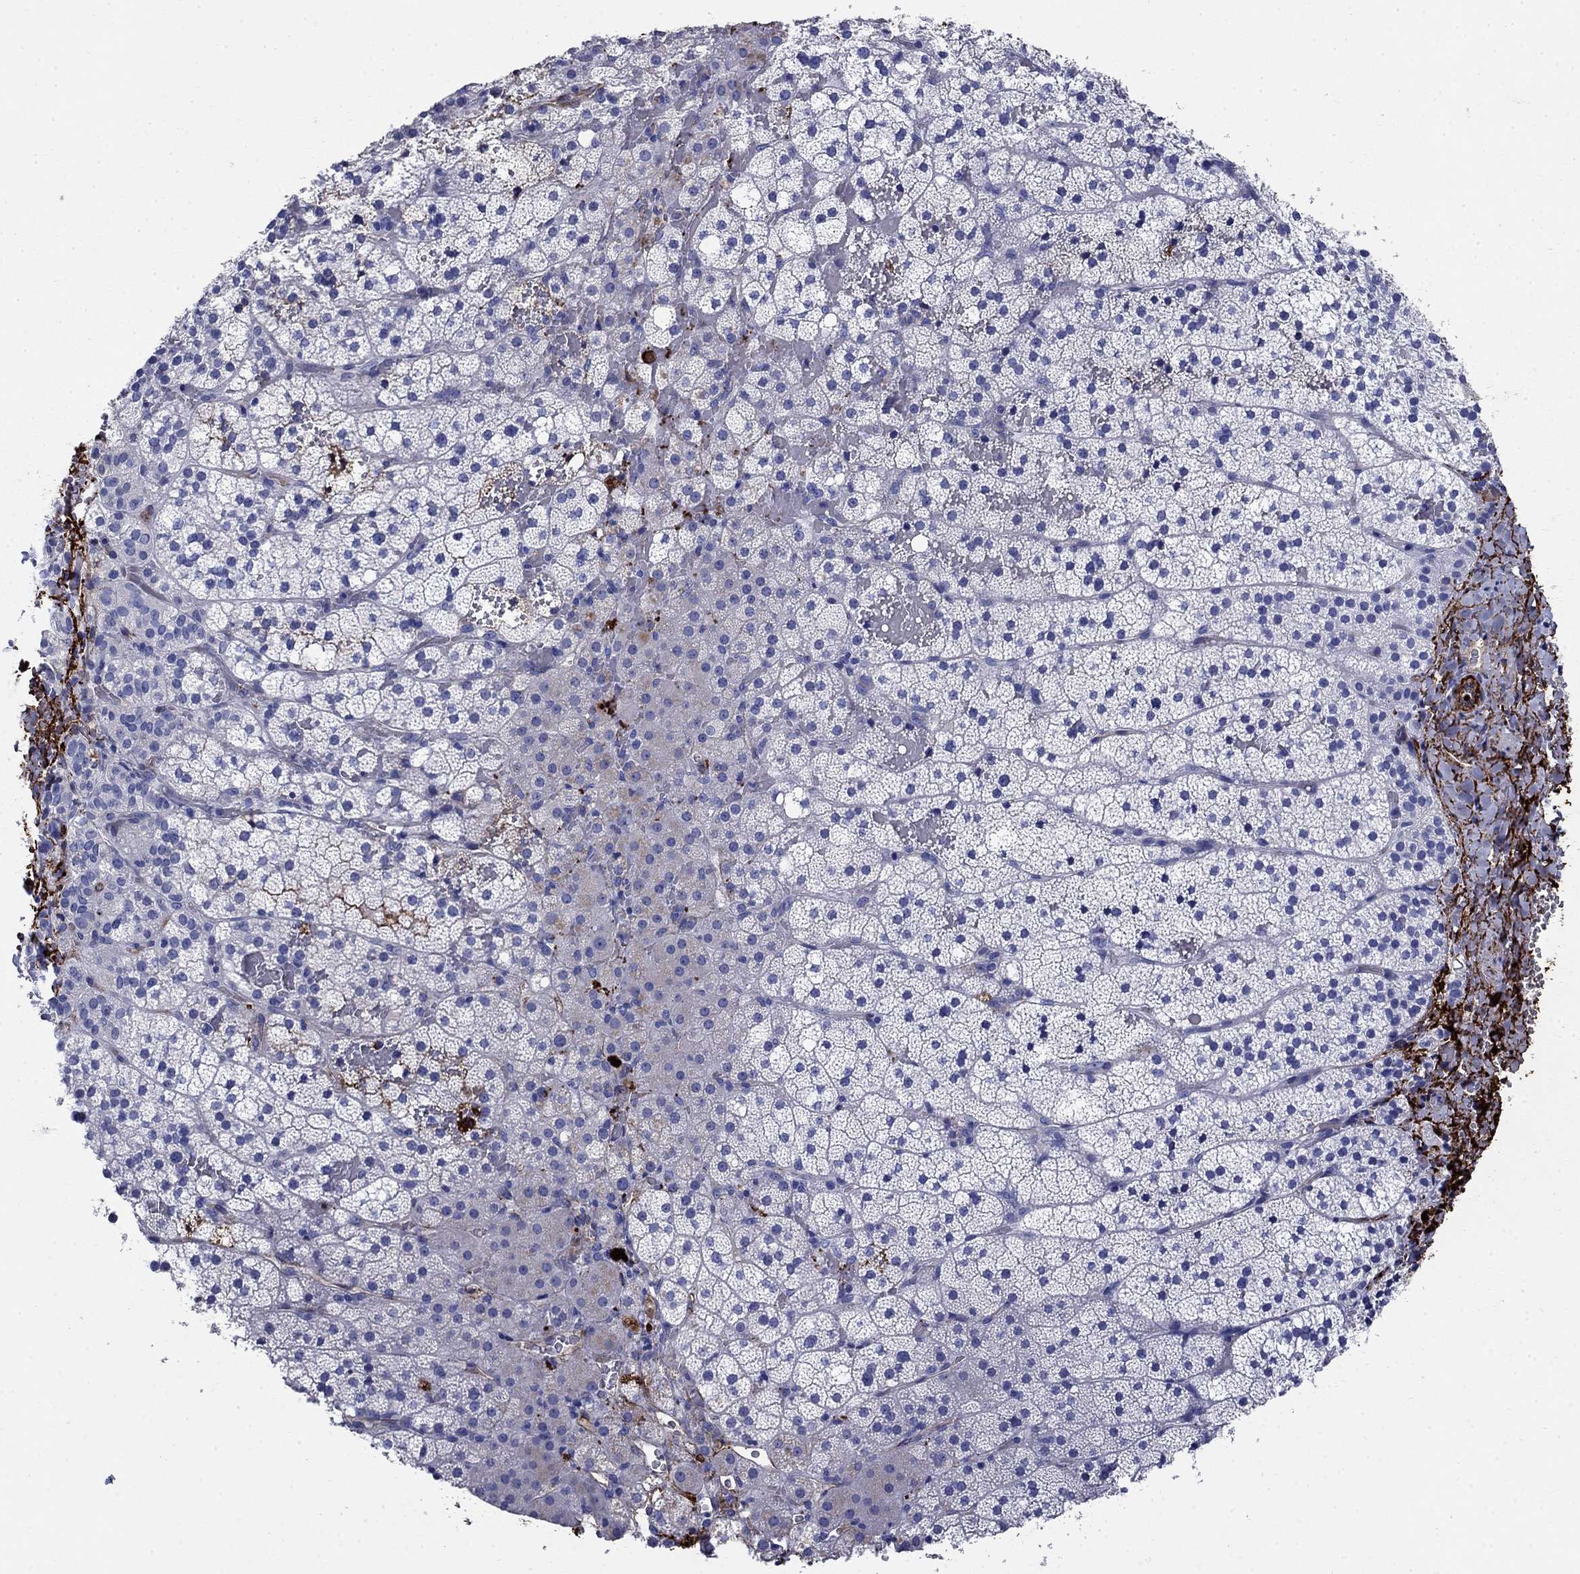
{"staining": {"intensity": "negative", "quantity": "none", "location": "none"}, "tissue": "adrenal gland", "cell_type": "Glandular cells", "image_type": "normal", "snomed": [{"axis": "morphology", "description": "Normal tissue, NOS"}, {"axis": "topography", "description": "Adrenal gland"}], "caption": "Immunohistochemistry histopathology image of normal adrenal gland: human adrenal gland stained with DAB (3,3'-diaminobenzidine) exhibits no significant protein expression in glandular cells. (DAB IHC visualized using brightfield microscopy, high magnification).", "gene": "VTN", "patient": {"sex": "male", "age": 53}}